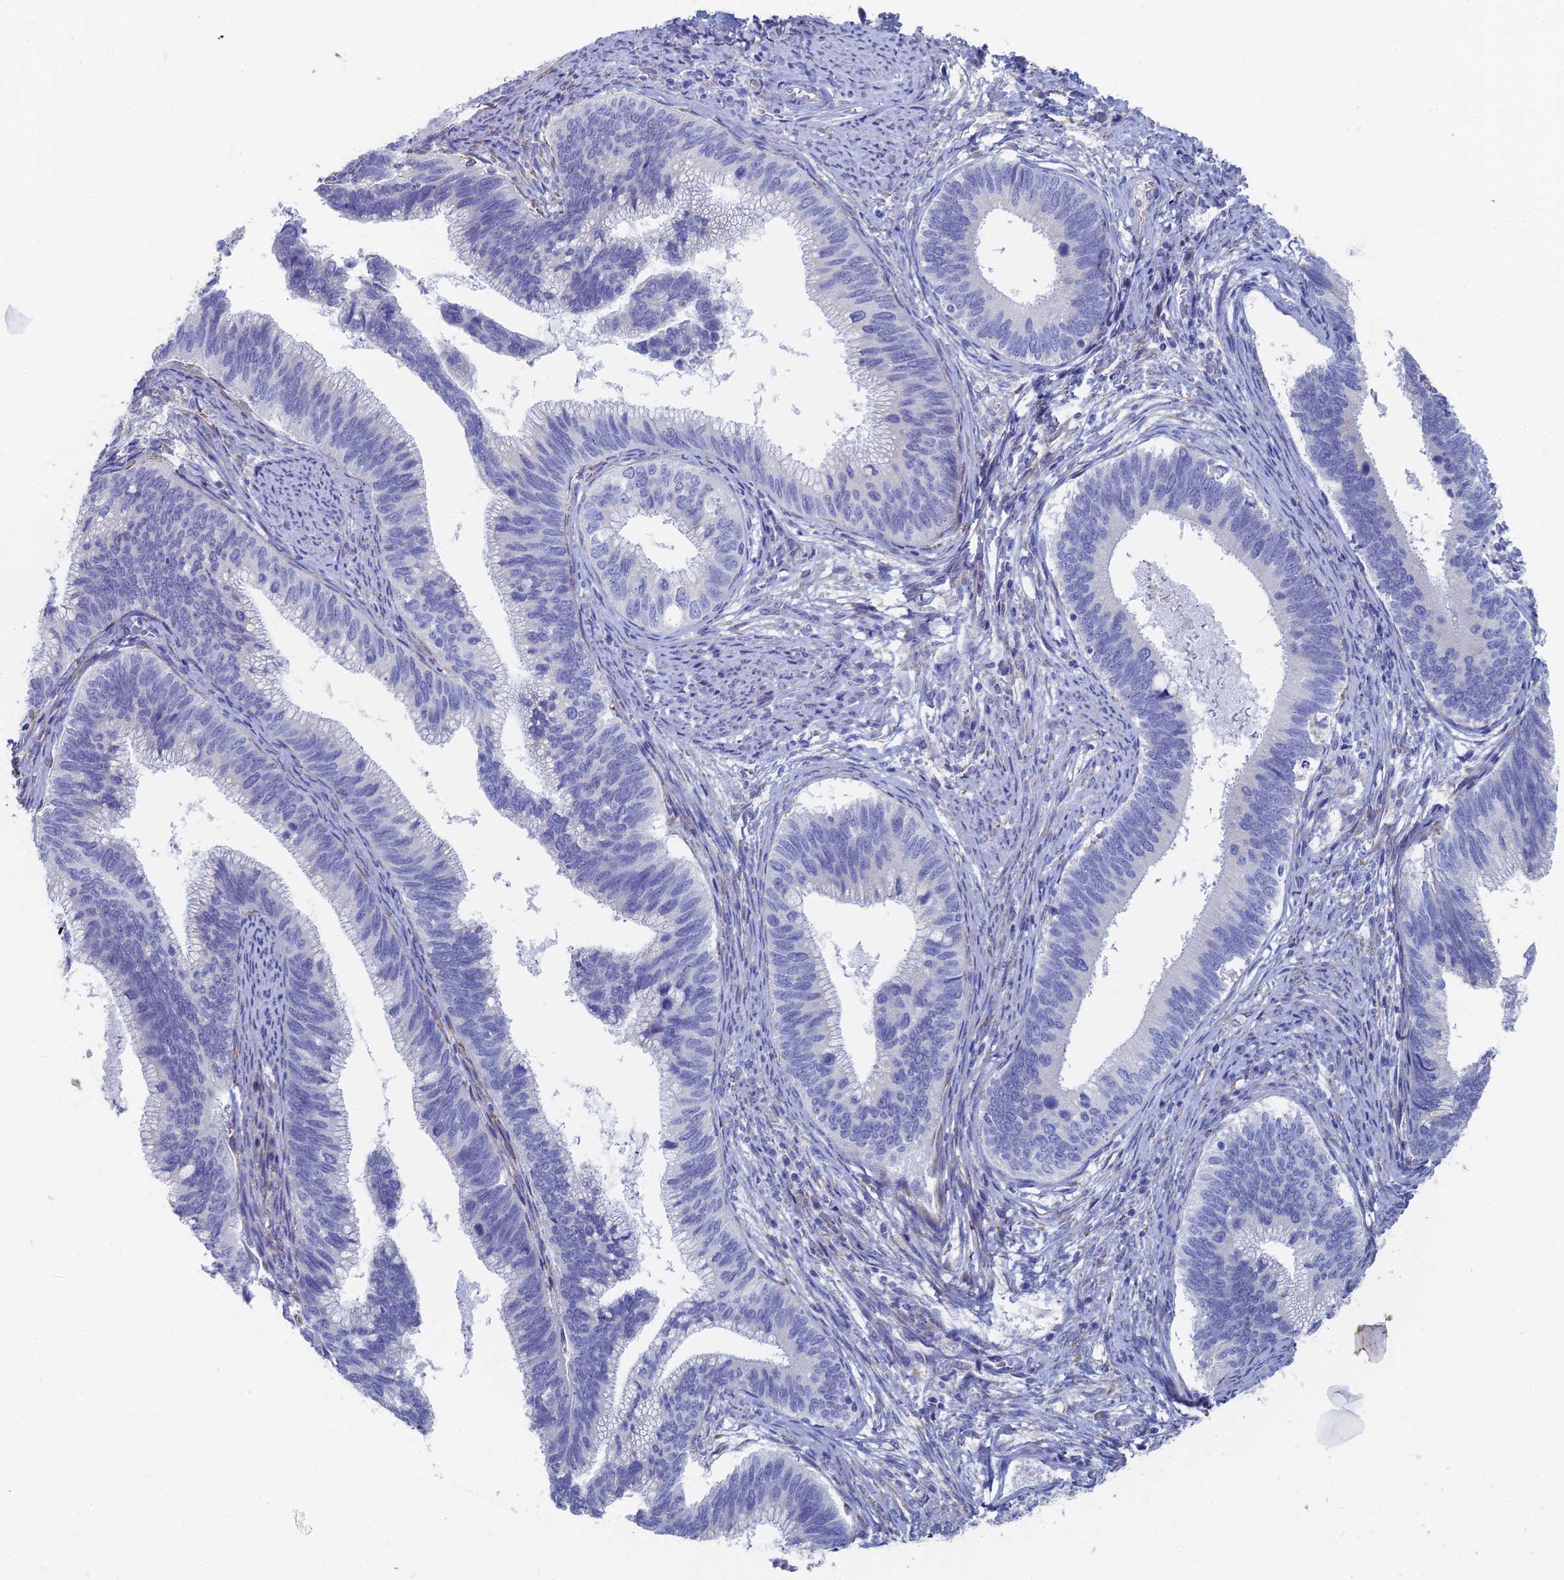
{"staining": {"intensity": "negative", "quantity": "none", "location": "none"}, "tissue": "cervical cancer", "cell_type": "Tumor cells", "image_type": "cancer", "snomed": [{"axis": "morphology", "description": "Adenocarcinoma, NOS"}, {"axis": "topography", "description": "Cervix"}], "caption": "Tumor cells are negative for protein expression in human cervical cancer.", "gene": "TNNT3", "patient": {"sex": "female", "age": 42}}